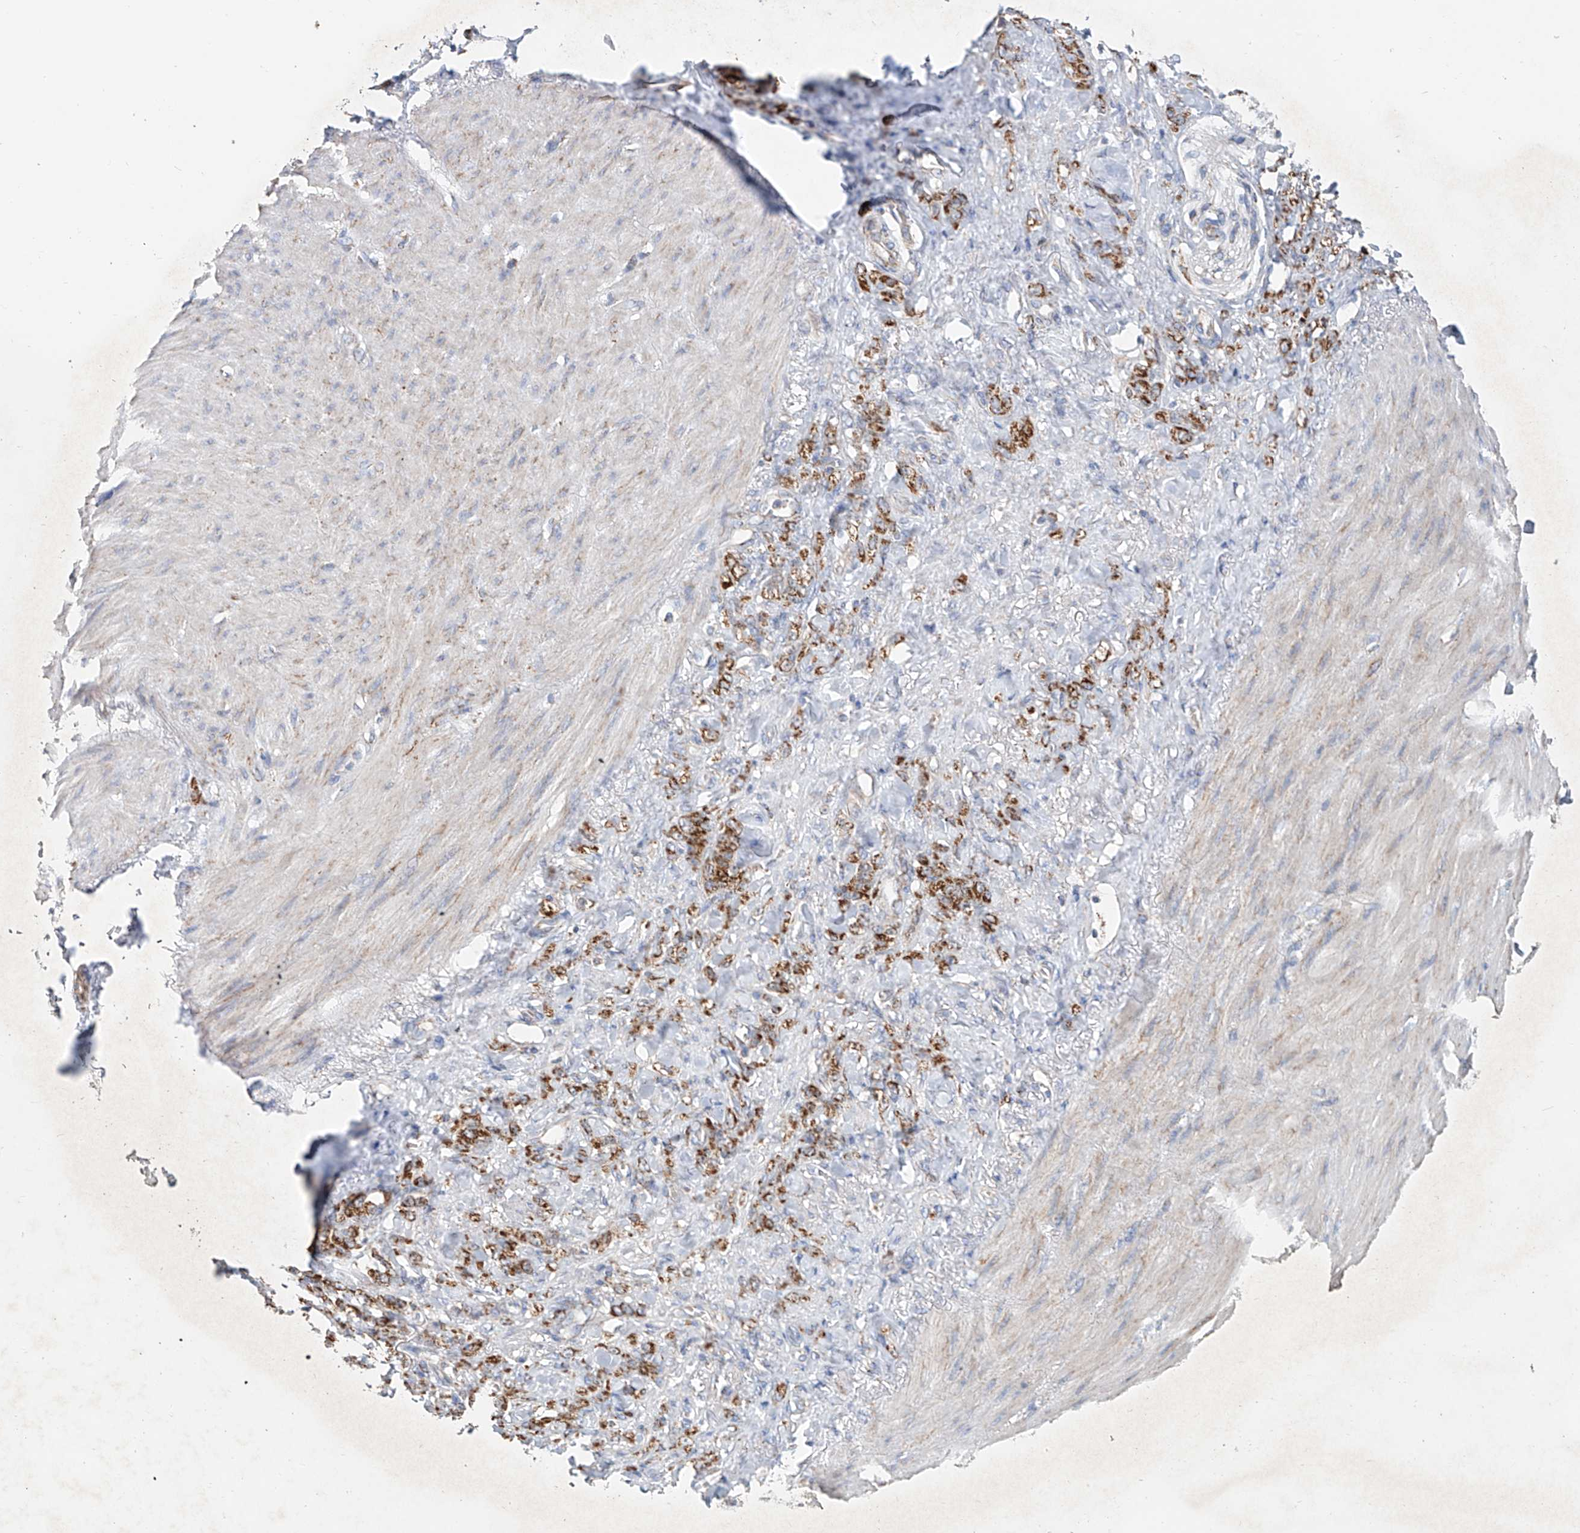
{"staining": {"intensity": "moderate", "quantity": ">75%", "location": "cytoplasmic/membranous"}, "tissue": "stomach cancer", "cell_type": "Tumor cells", "image_type": "cancer", "snomed": [{"axis": "morphology", "description": "Normal tissue, NOS"}, {"axis": "morphology", "description": "Adenocarcinoma, NOS"}, {"axis": "topography", "description": "Stomach"}], "caption": "Brown immunohistochemical staining in stomach cancer displays moderate cytoplasmic/membranous positivity in about >75% of tumor cells.", "gene": "CARD10", "patient": {"sex": "male", "age": 82}}